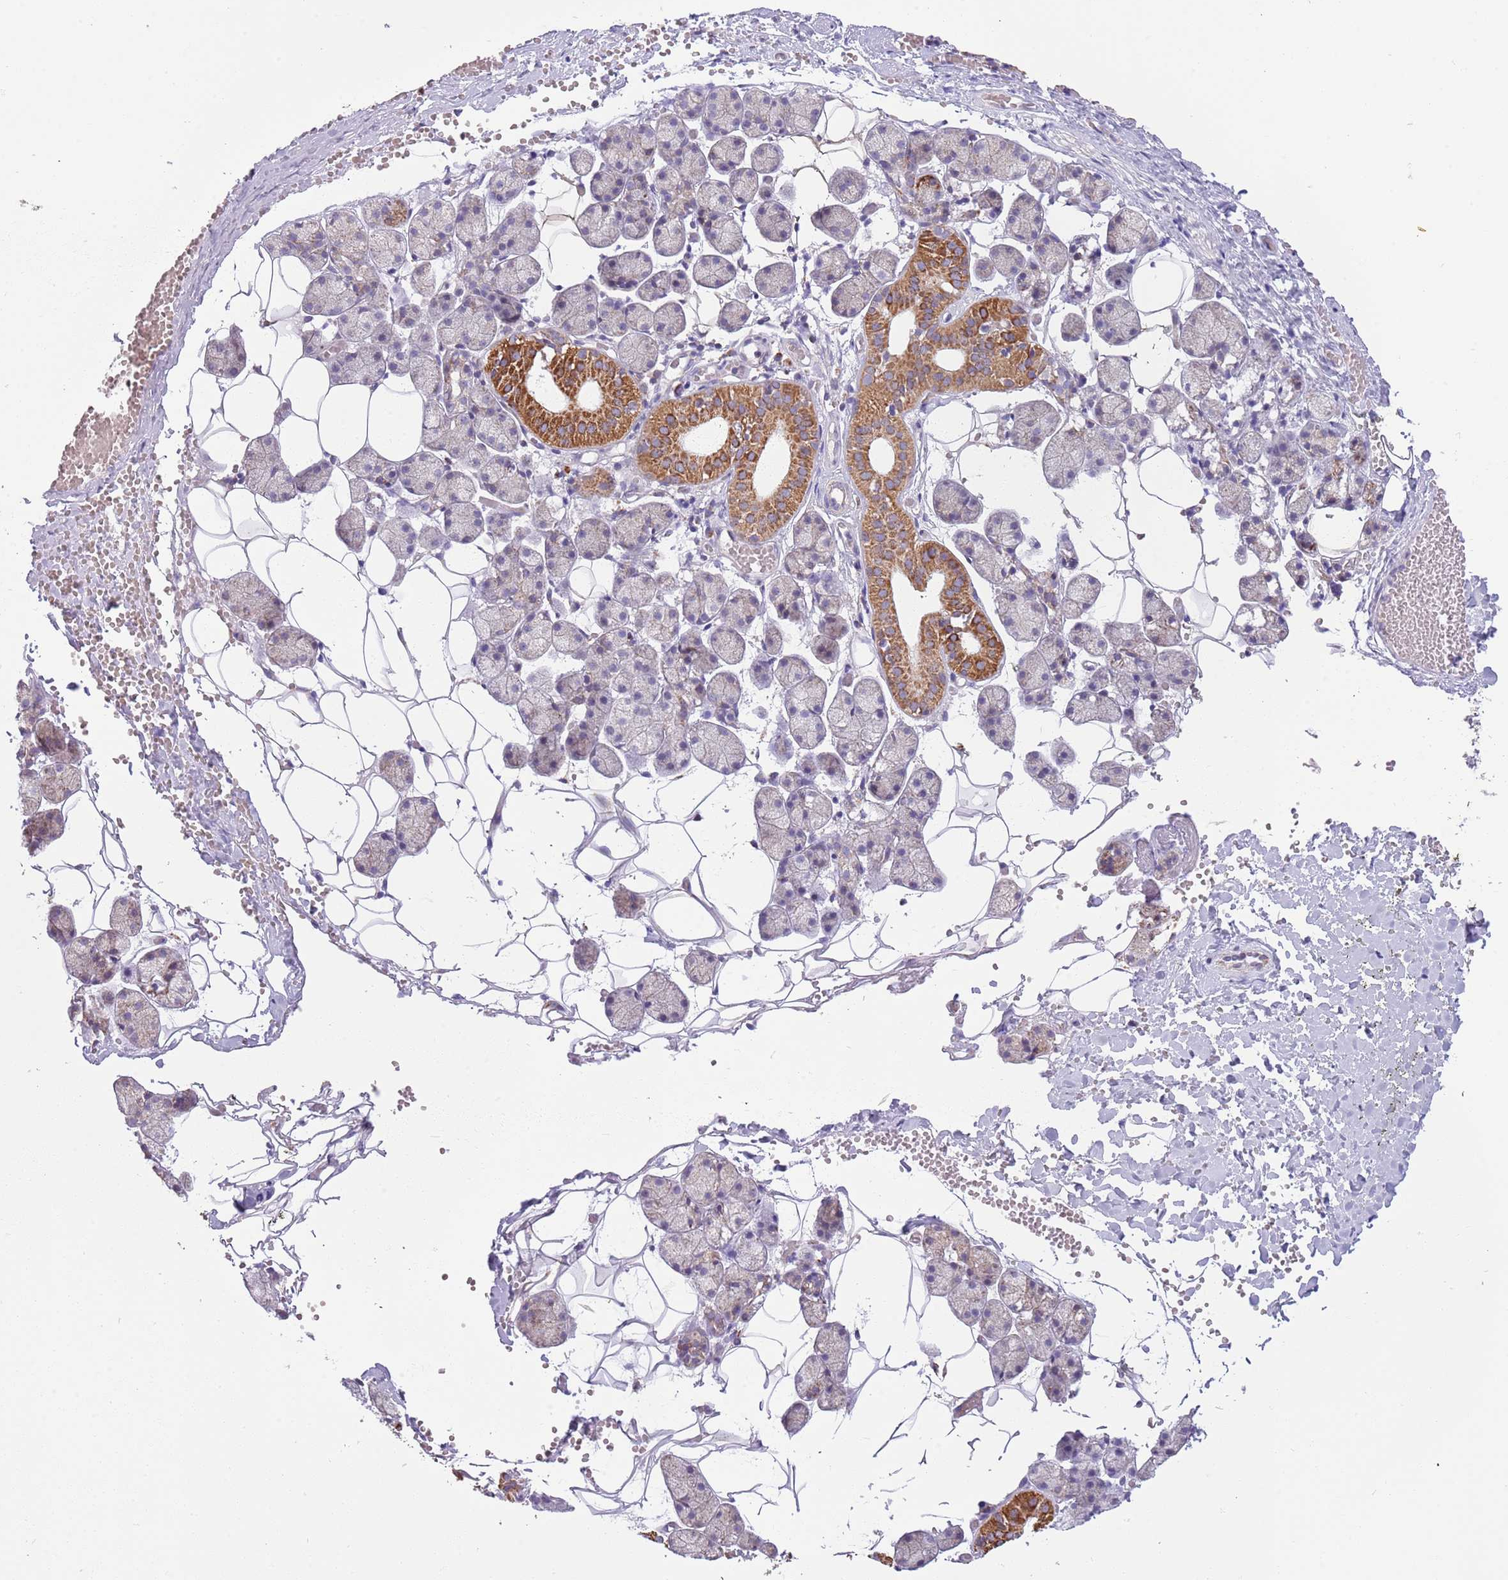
{"staining": {"intensity": "strong", "quantity": "<25%", "location": "cytoplasmic/membranous"}, "tissue": "salivary gland", "cell_type": "Glandular cells", "image_type": "normal", "snomed": [{"axis": "morphology", "description": "Normal tissue, NOS"}, {"axis": "topography", "description": "Salivary gland"}], "caption": "Immunohistochemistry image of benign salivary gland: salivary gland stained using immunohistochemistry displays medium levels of strong protein expression localized specifically in the cytoplasmic/membranous of glandular cells, appearing as a cytoplasmic/membranous brown color.", "gene": "LHX6", "patient": {"sex": "female", "age": 33}}